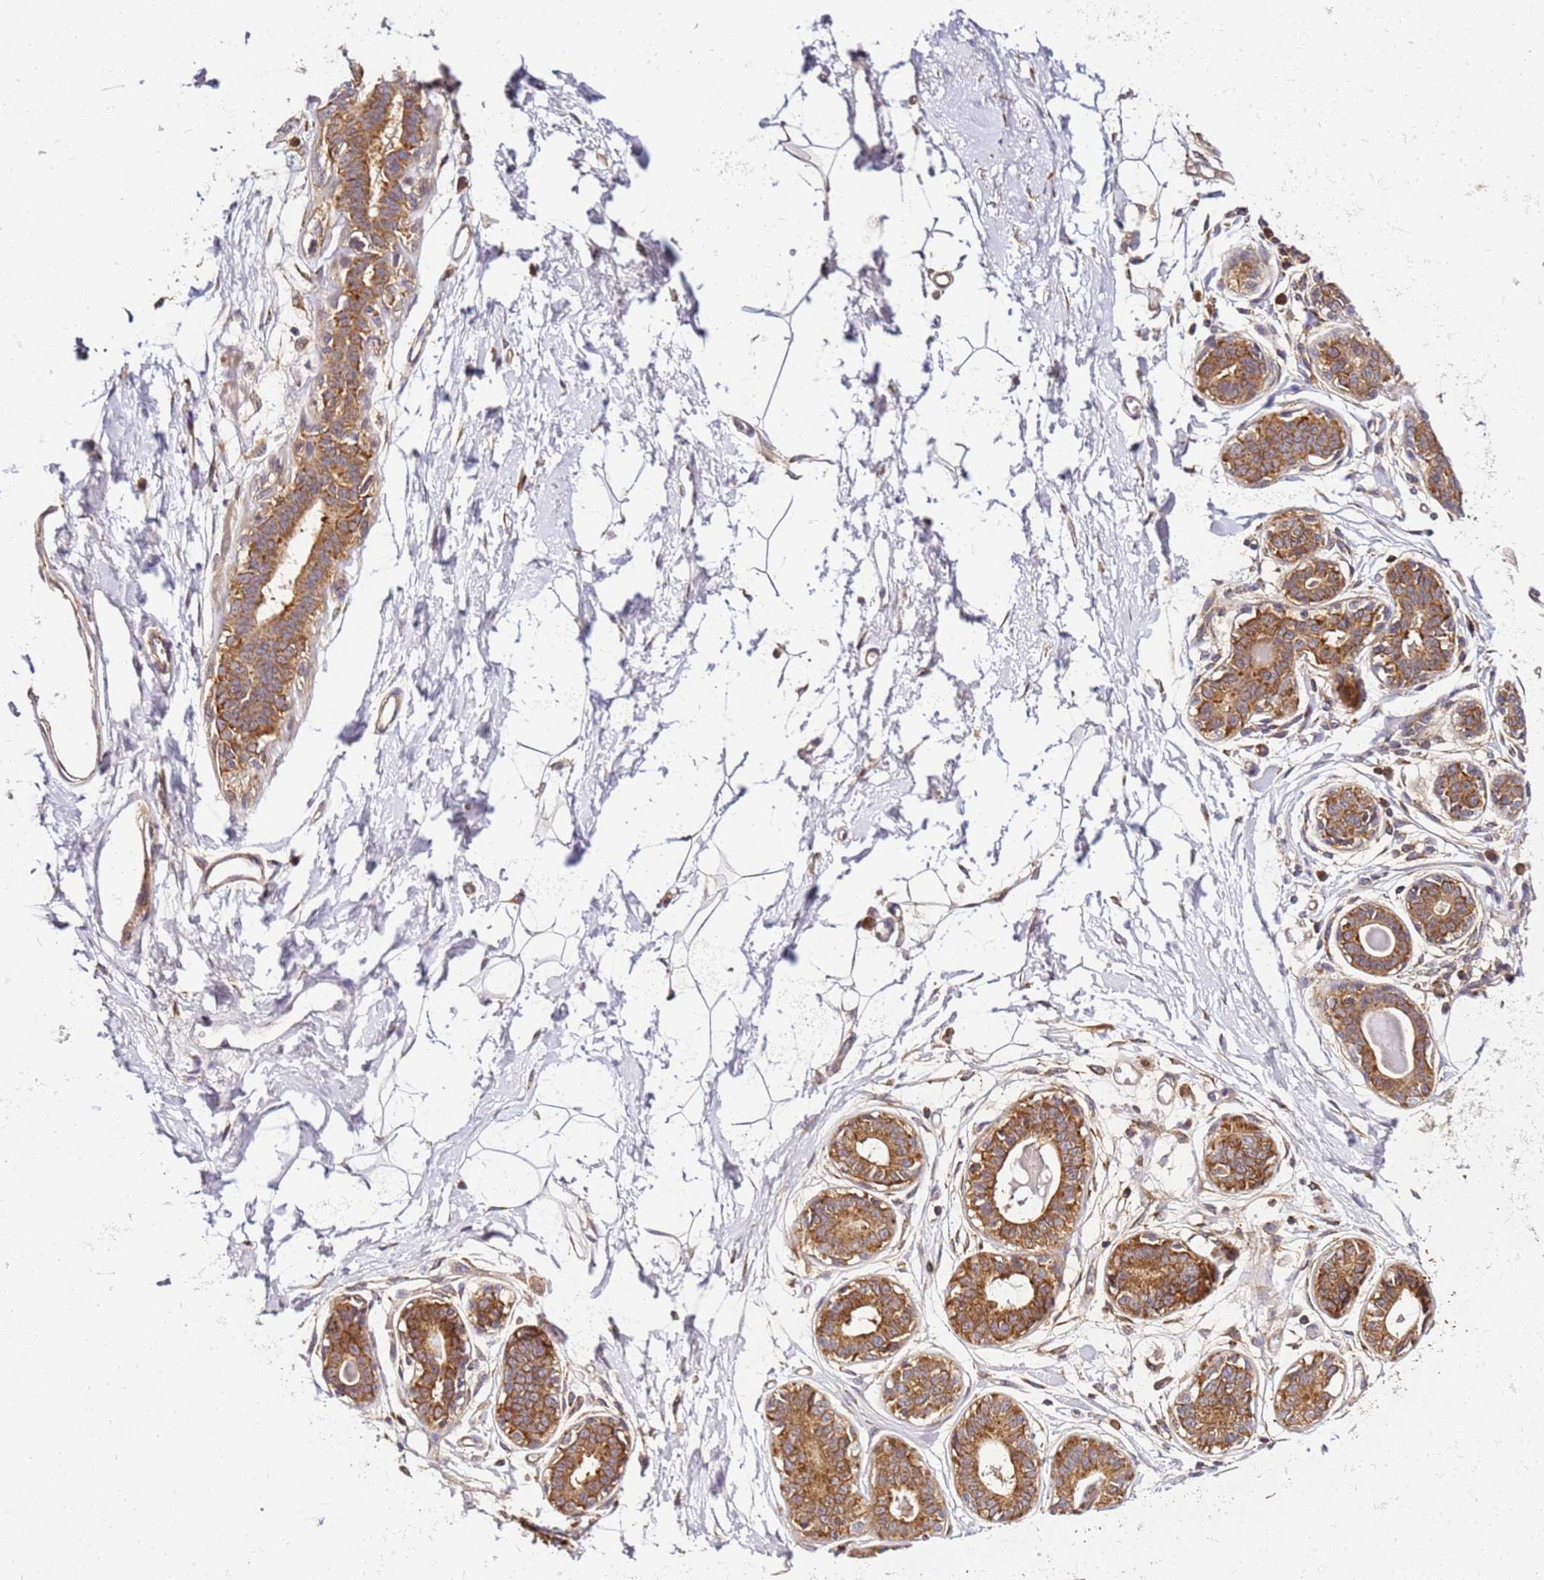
{"staining": {"intensity": "negative", "quantity": "none", "location": "none"}, "tissue": "breast", "cell_type": "Adipocytes", "image_type": "normal", "snomed": [{"axis": "morphology", "description": "Normal tissue, NOS"}, {"axis": "topography", "description": "Breast"}], "caption": "Adipocytes show no significant staining in unremarkable breast. (Immunohistochemistry, brightfield microscopy, high magnification).", "gene": "PIH1D1", "patient": {"sex": "female", "age": 45}}